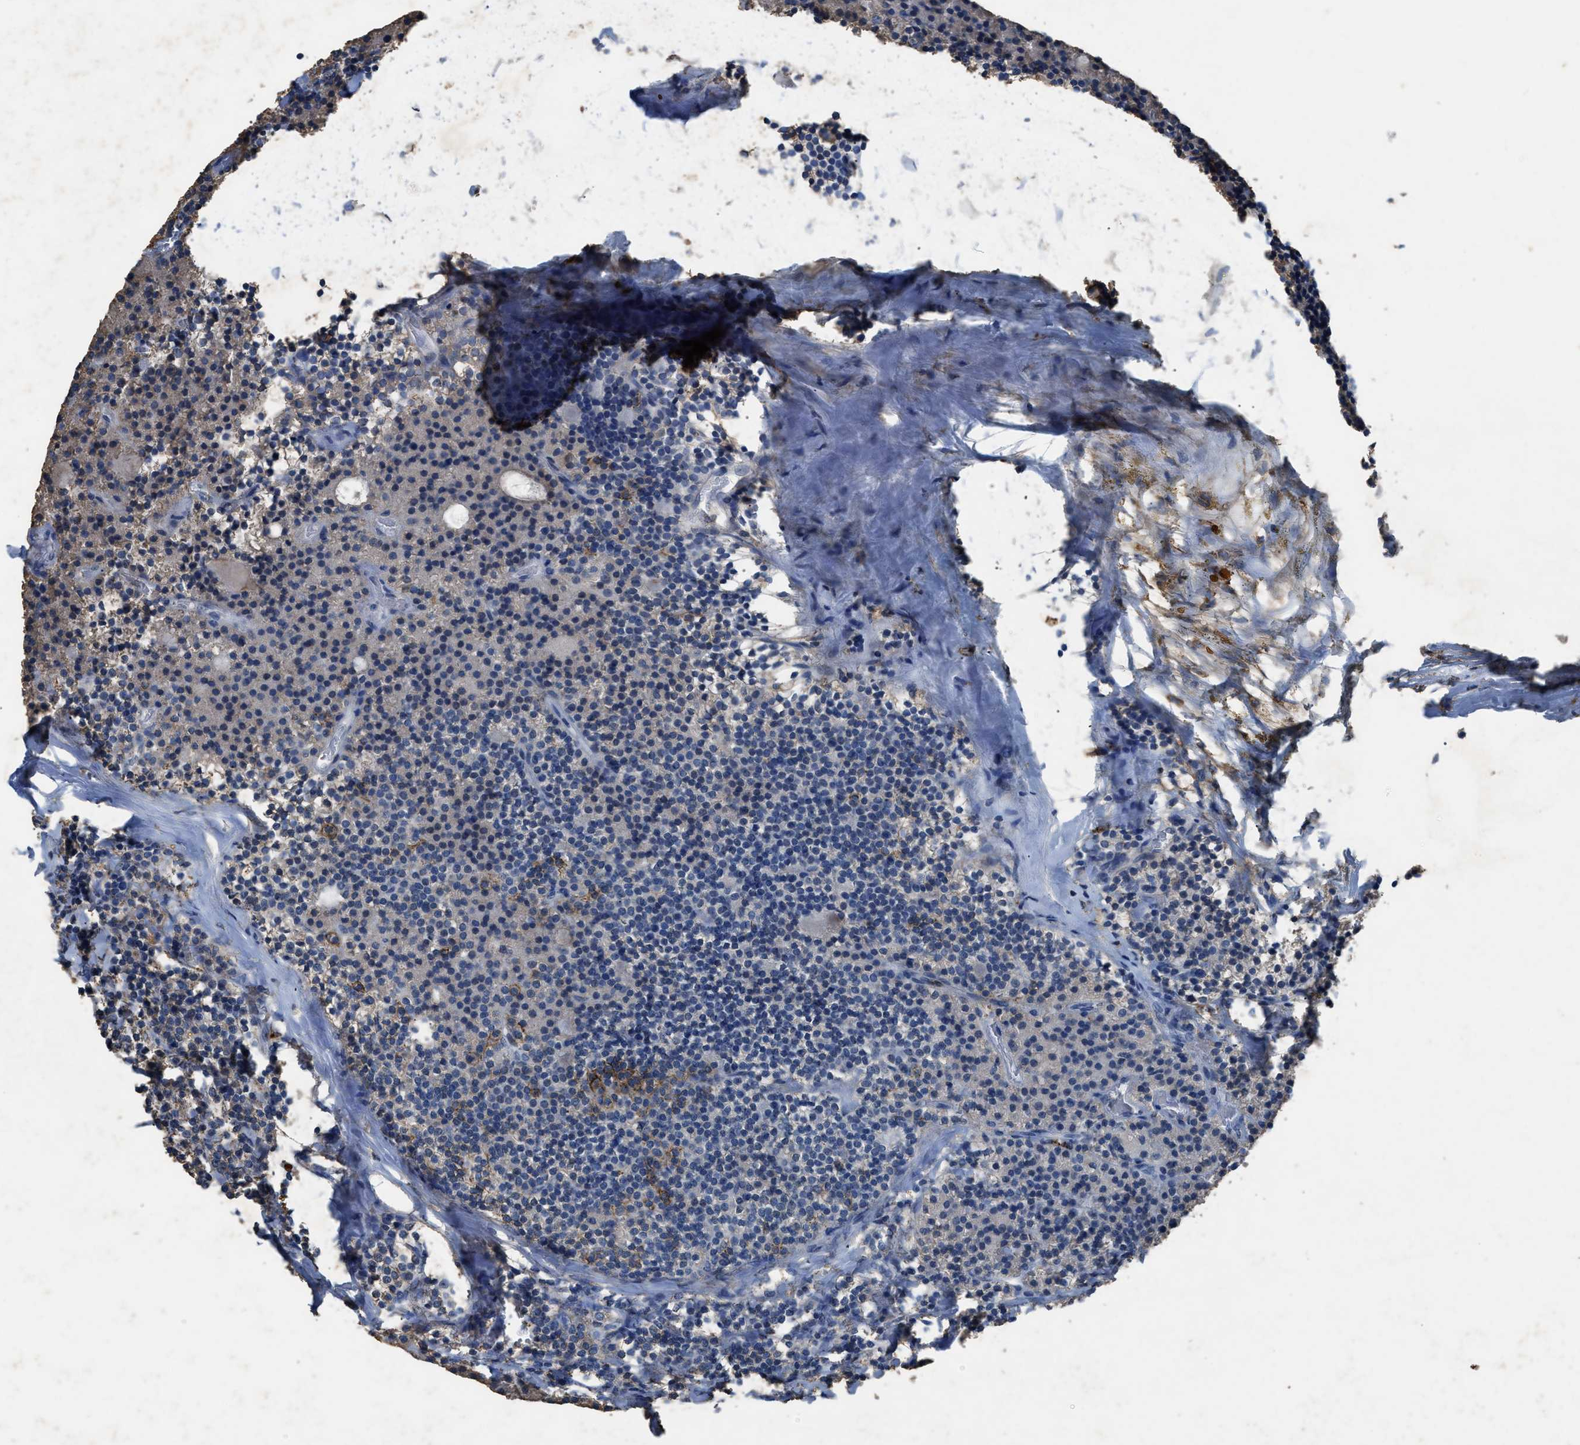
{"staining": {"intensity": "weak", "quantity": "25%-75%", "location": "cytoplasmic/membranous"}, "tissue": "parathyroid gland", "cell_type": "Glandular cells", "image_type": "normal", "snomed": [{"axis": "morphology", "description": "Normal tissue, NOS"}, {"axis": "morphology", "description": "Adenoma, NOS"}, {"axis": "topography", "description": "Parathyroid gland"}], "caption": "Protein staining displays weak cytoplasmic/membranous staining in about 25%-75% of glandular cells in benign parathyroid gland.", "gene": "OR51E1", "patient": {"sex": "male", "age": 75}}